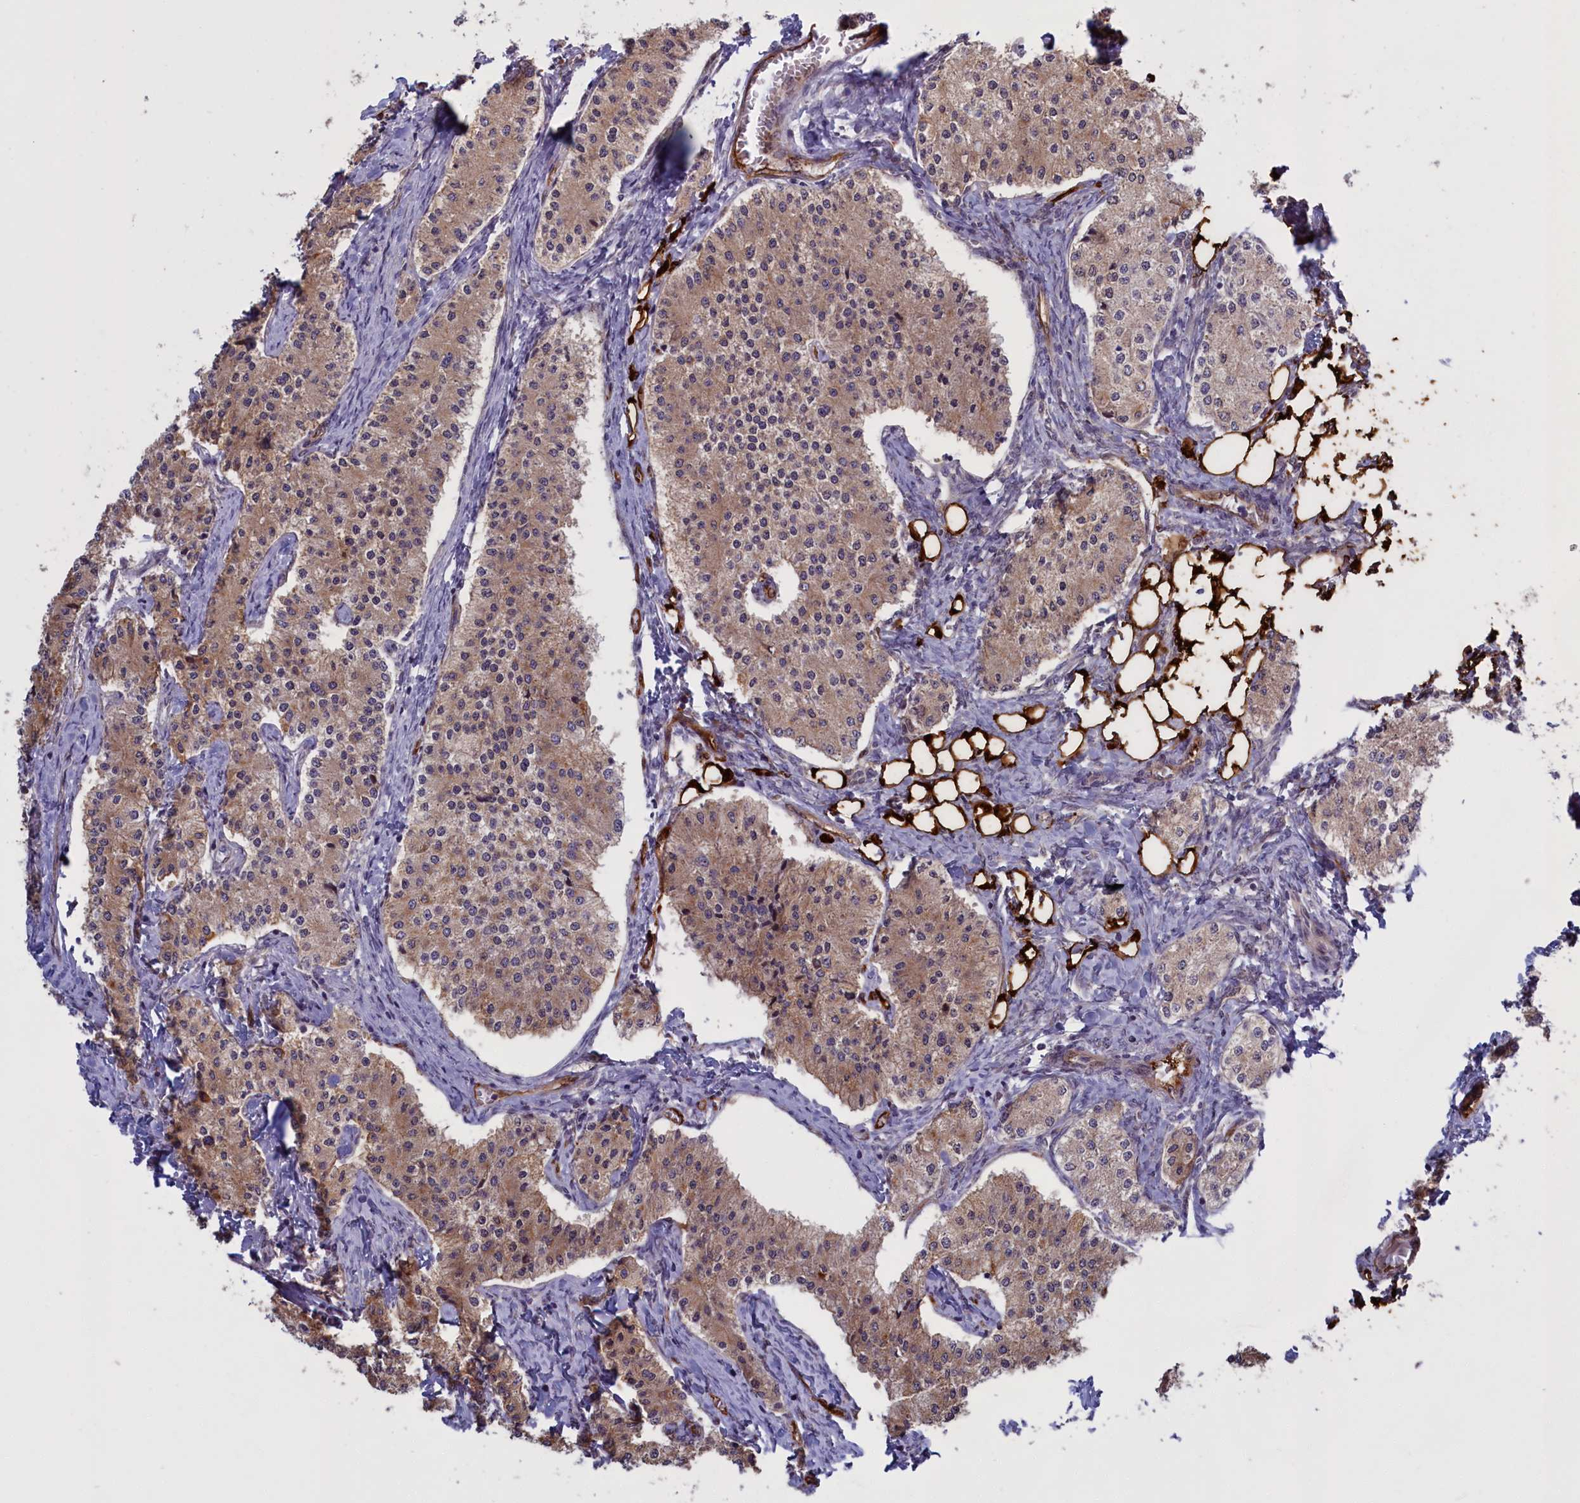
{"staining": {"intensity": "moderate", "quantity": ">75%", "location": "cytoplasmic/membranous"}, "tissue": "carcinoid", "cell_type": "Tumor cells", "image_type": "cancer", "snomed": [{"axis": "morphology", "description": "Carcinoid, malignant, NOS"}, {"axis": "topography", "description": "Colon"}], "caption": "Human carcinoid stained with a protein marker displays moderate staining in tumor cells.", "gene": "DENND1B", "patient": {"sex": "female", "age": 52}}